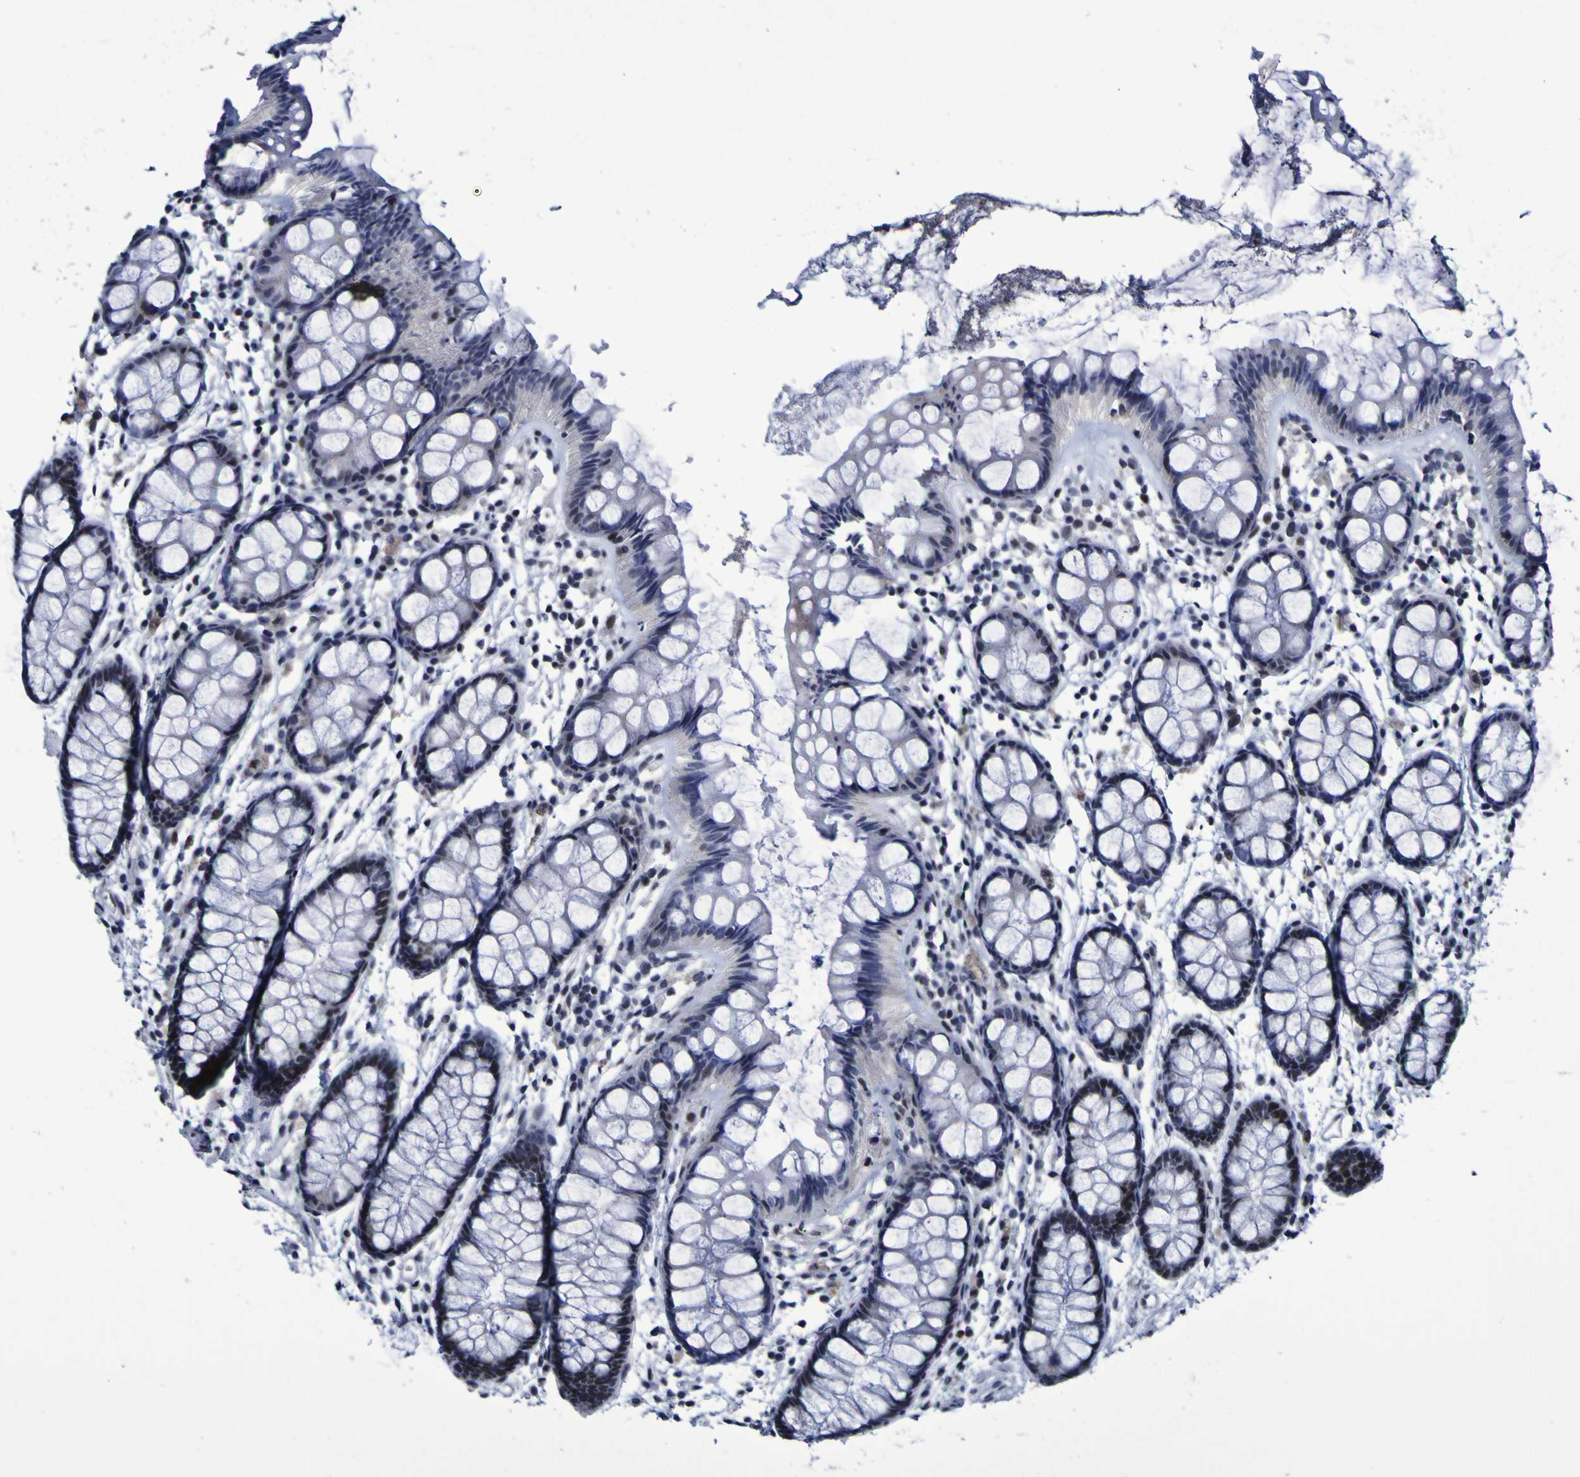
{"staining": {"intensity": "moderate", "quantity": ">75%", "location": "nuclear"}, "tissue": "rectum", "cell_type": "Glandular cells", "image_type": "normal", "snomed": [{"axis": "morphology", "description": "Normal tissue, NOS"}, {"axis": "topography", "description": "Rectum"}], "caption": "IHC of benign rectum shows medium levels of moderate nuclear positivity in about >75% of glandular cells.", "gene": "MBD3", "patient": {"sex": "female", "age": 66}}